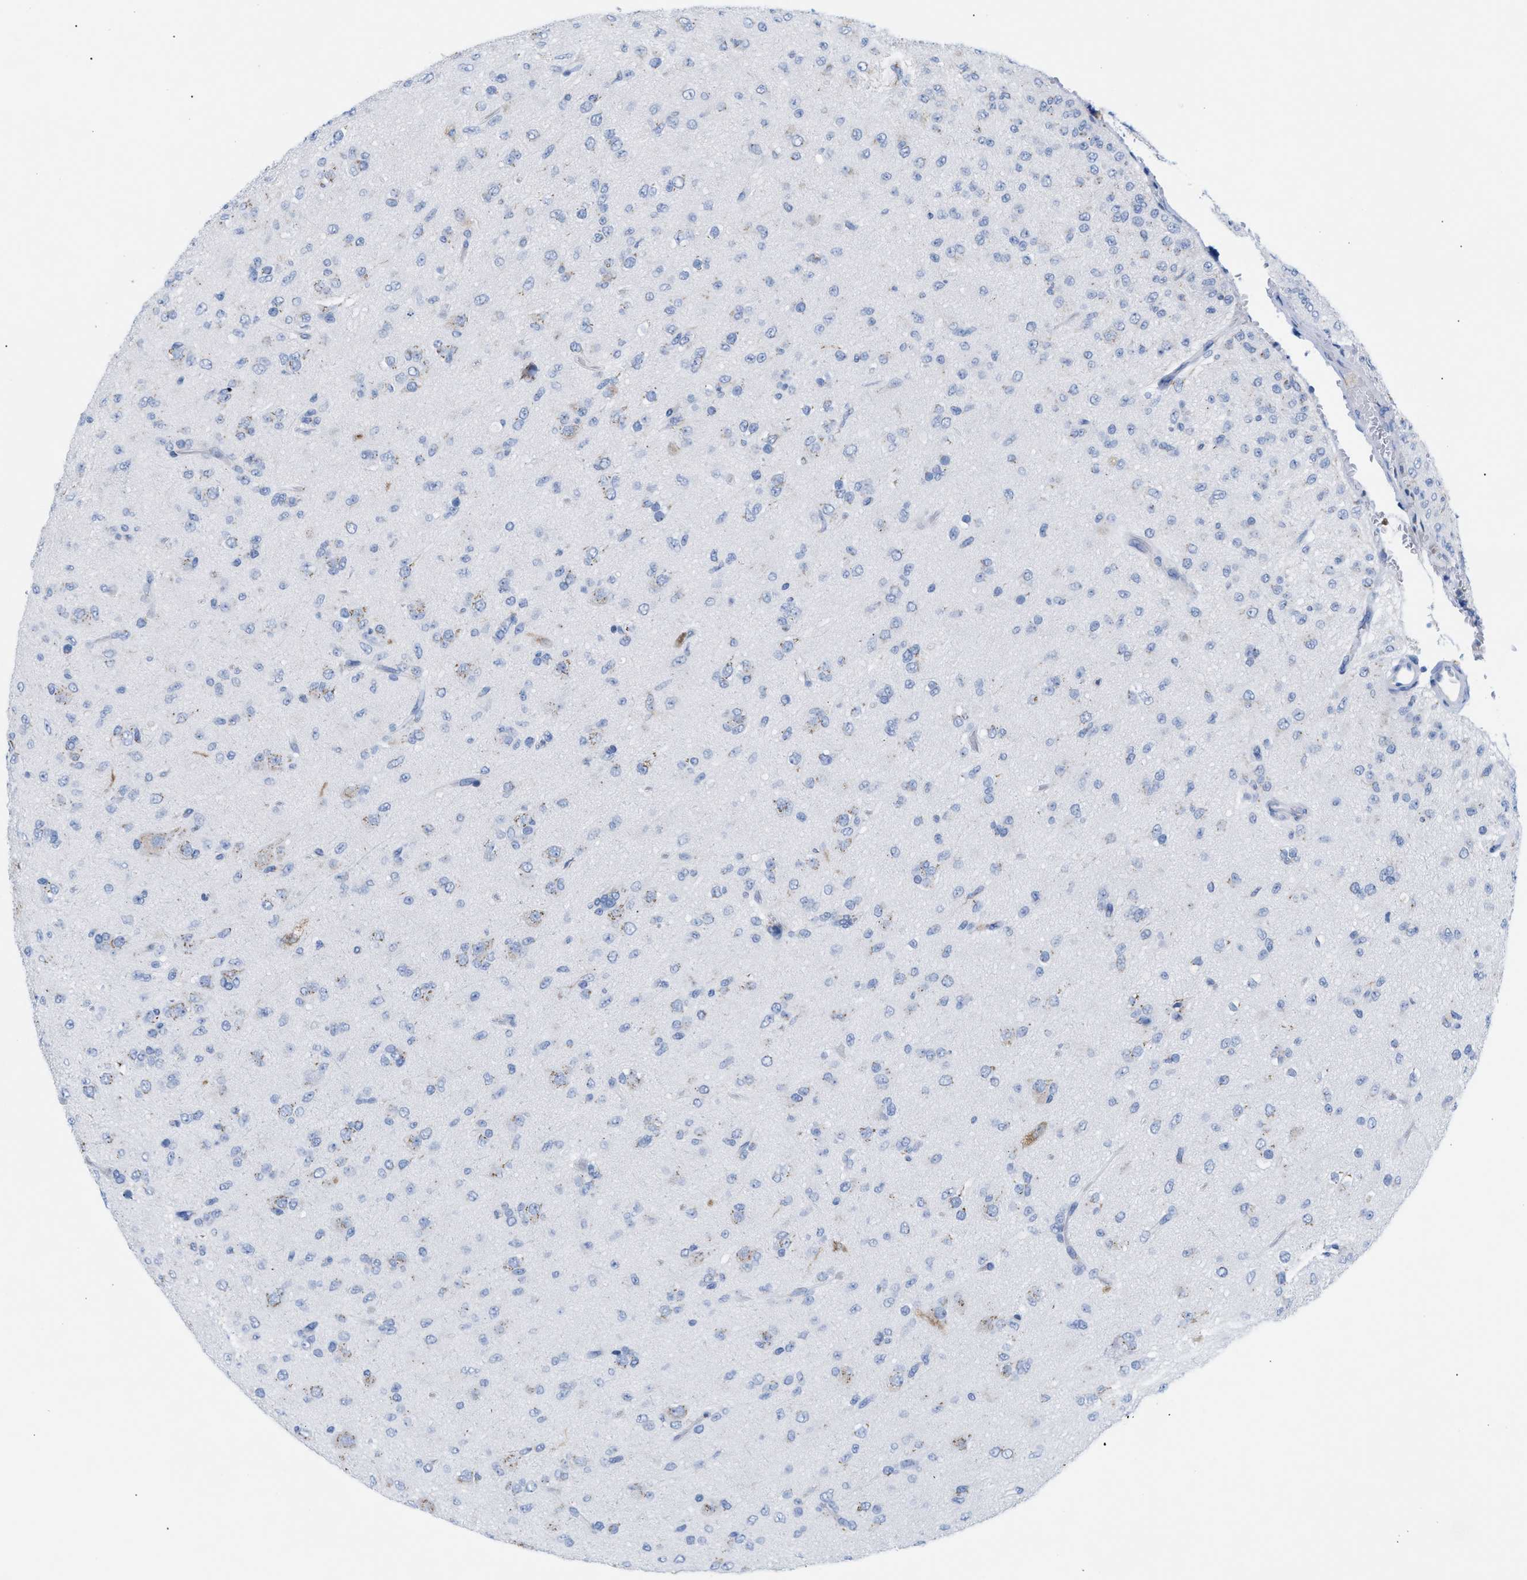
{"staining": {"intensity": "negative", "quantity": "none", "location": "none"}, "tissue": "glioma", "cell_type": "Tumor cells", "image_type": "cancer", "snomed": [{"axis": "morphology", "description": "Glioma, malignant, Low grade"}, {"axis": "topography", "description": "Brain"}], "caption": "A histopathology image of human glioma is negative for staining in tumor cells.", "gene": "TACC3", "patient": {"sex": "male", "age": 65}}